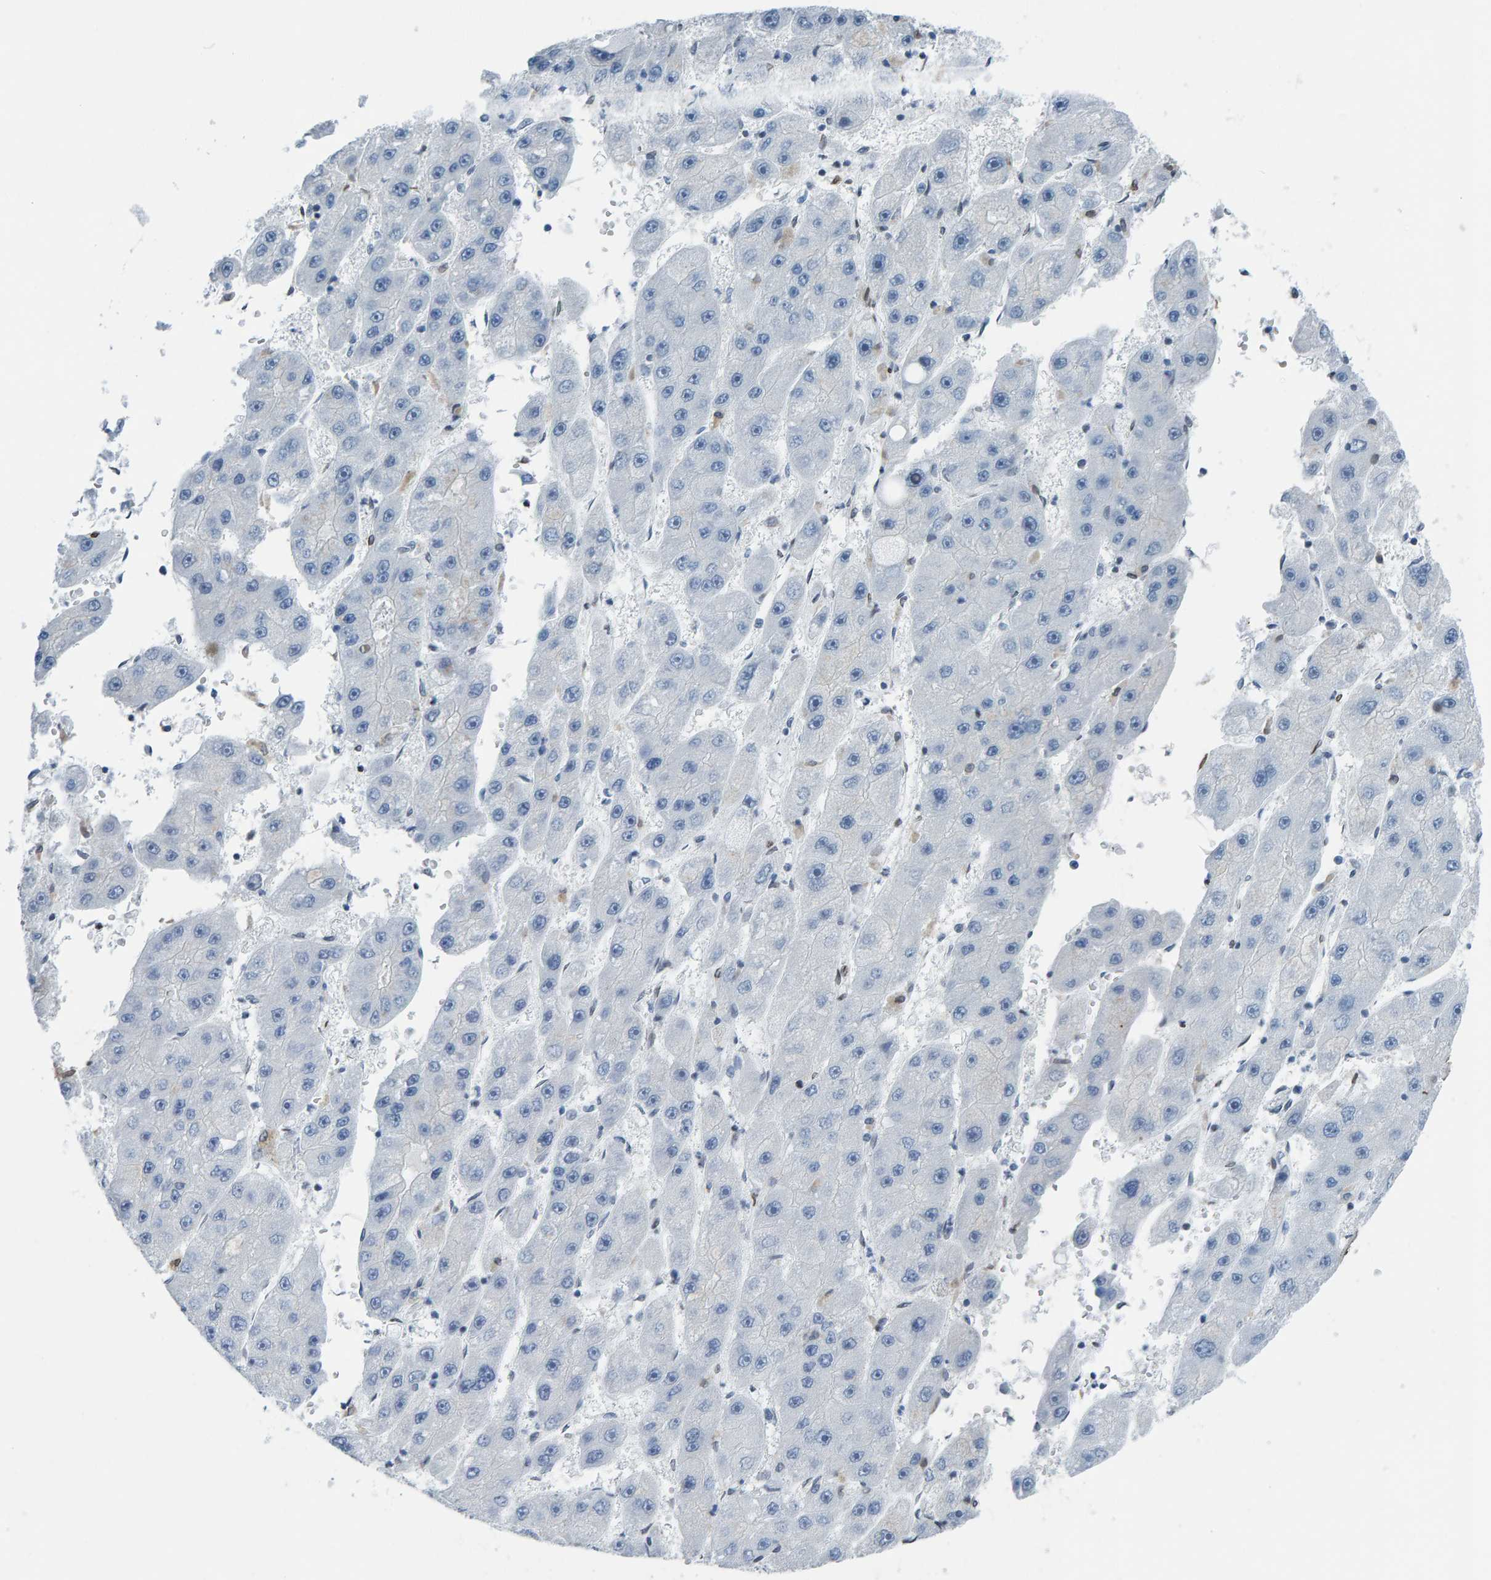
{"staining": {"intensity": "negative", "quantity": "none", "location": "none"}, "tissue": "liver cancer", "cell_type": "Tumor cells", "image_type": "cancer", "snomed": [{"axis": "morphology", "description": "Carcinoma, Hepatocellular, NOS"}, {"axis": "topography", "description": "Liver"}], "caption": "Tumor cells are negative for protein expression in human liver cancer. The staining is performed using DAB (3,3'-diaminobenzidine) brown chromogen with nuclei counter-stained in using hematoxylin.", "gene": "LMNB2", "patient": {"sex": "female", "age": 61}}